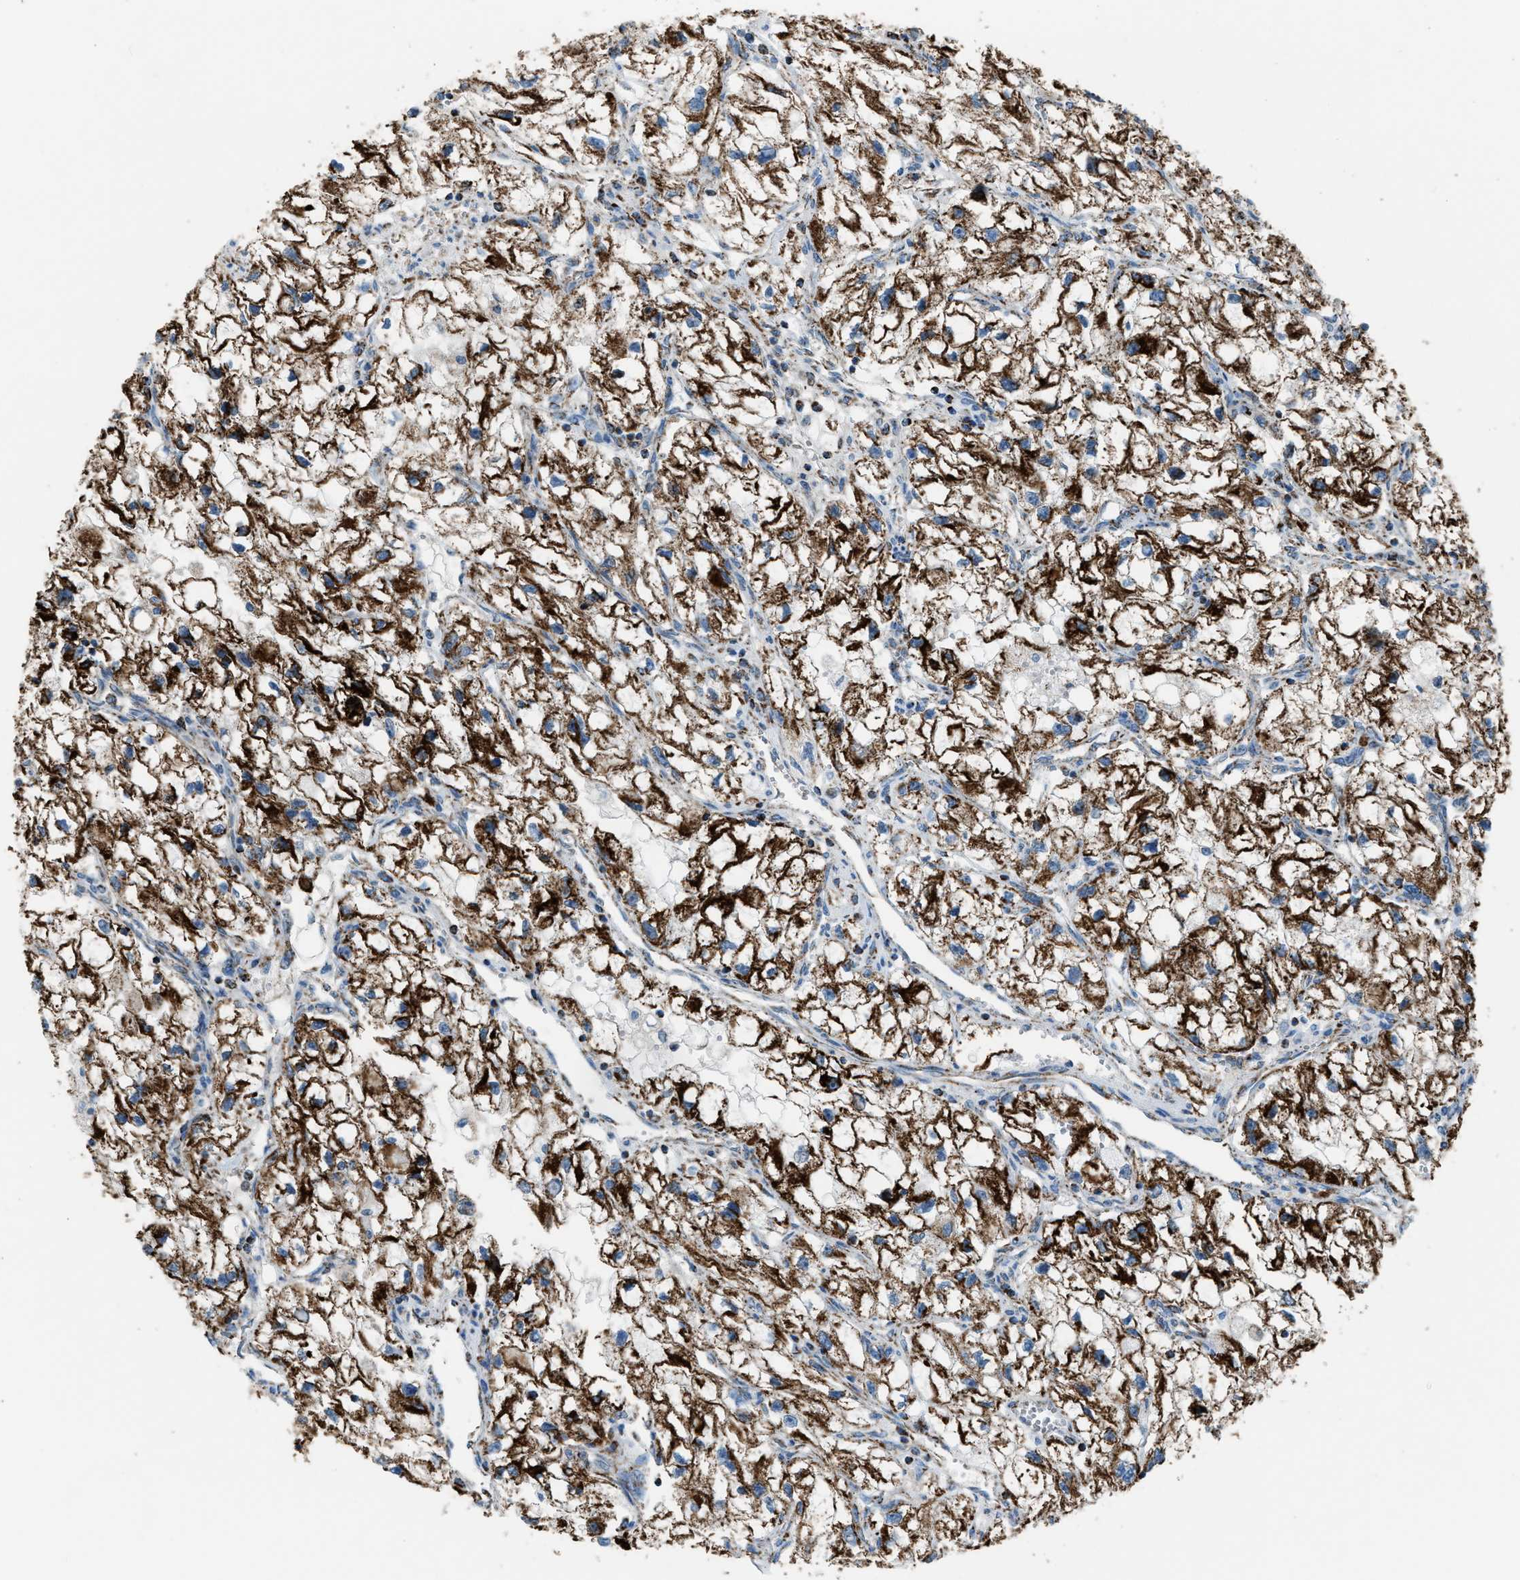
{"staining": {"intensity": "strong", "quantity": ">75%", "location": "cytoplasmic/membranous"}, "tissue": "renal cancer", "cell_type": "Tumor cells", "image_type": "cancer", "snomed": [{"axis": "morphology", "description": "Adenocarcinoma, NOS"}, {"axis": "topography", "description": "Kidney"}], "caption": "Human renal cancer (adenocarcinoma) stained with a brown dye reveals strong cytoplasmic/membranous positive staining in approximately >75% of tumor cells.", "gene": "MDH2", "patient": {"sex": "female", "age": 70}}